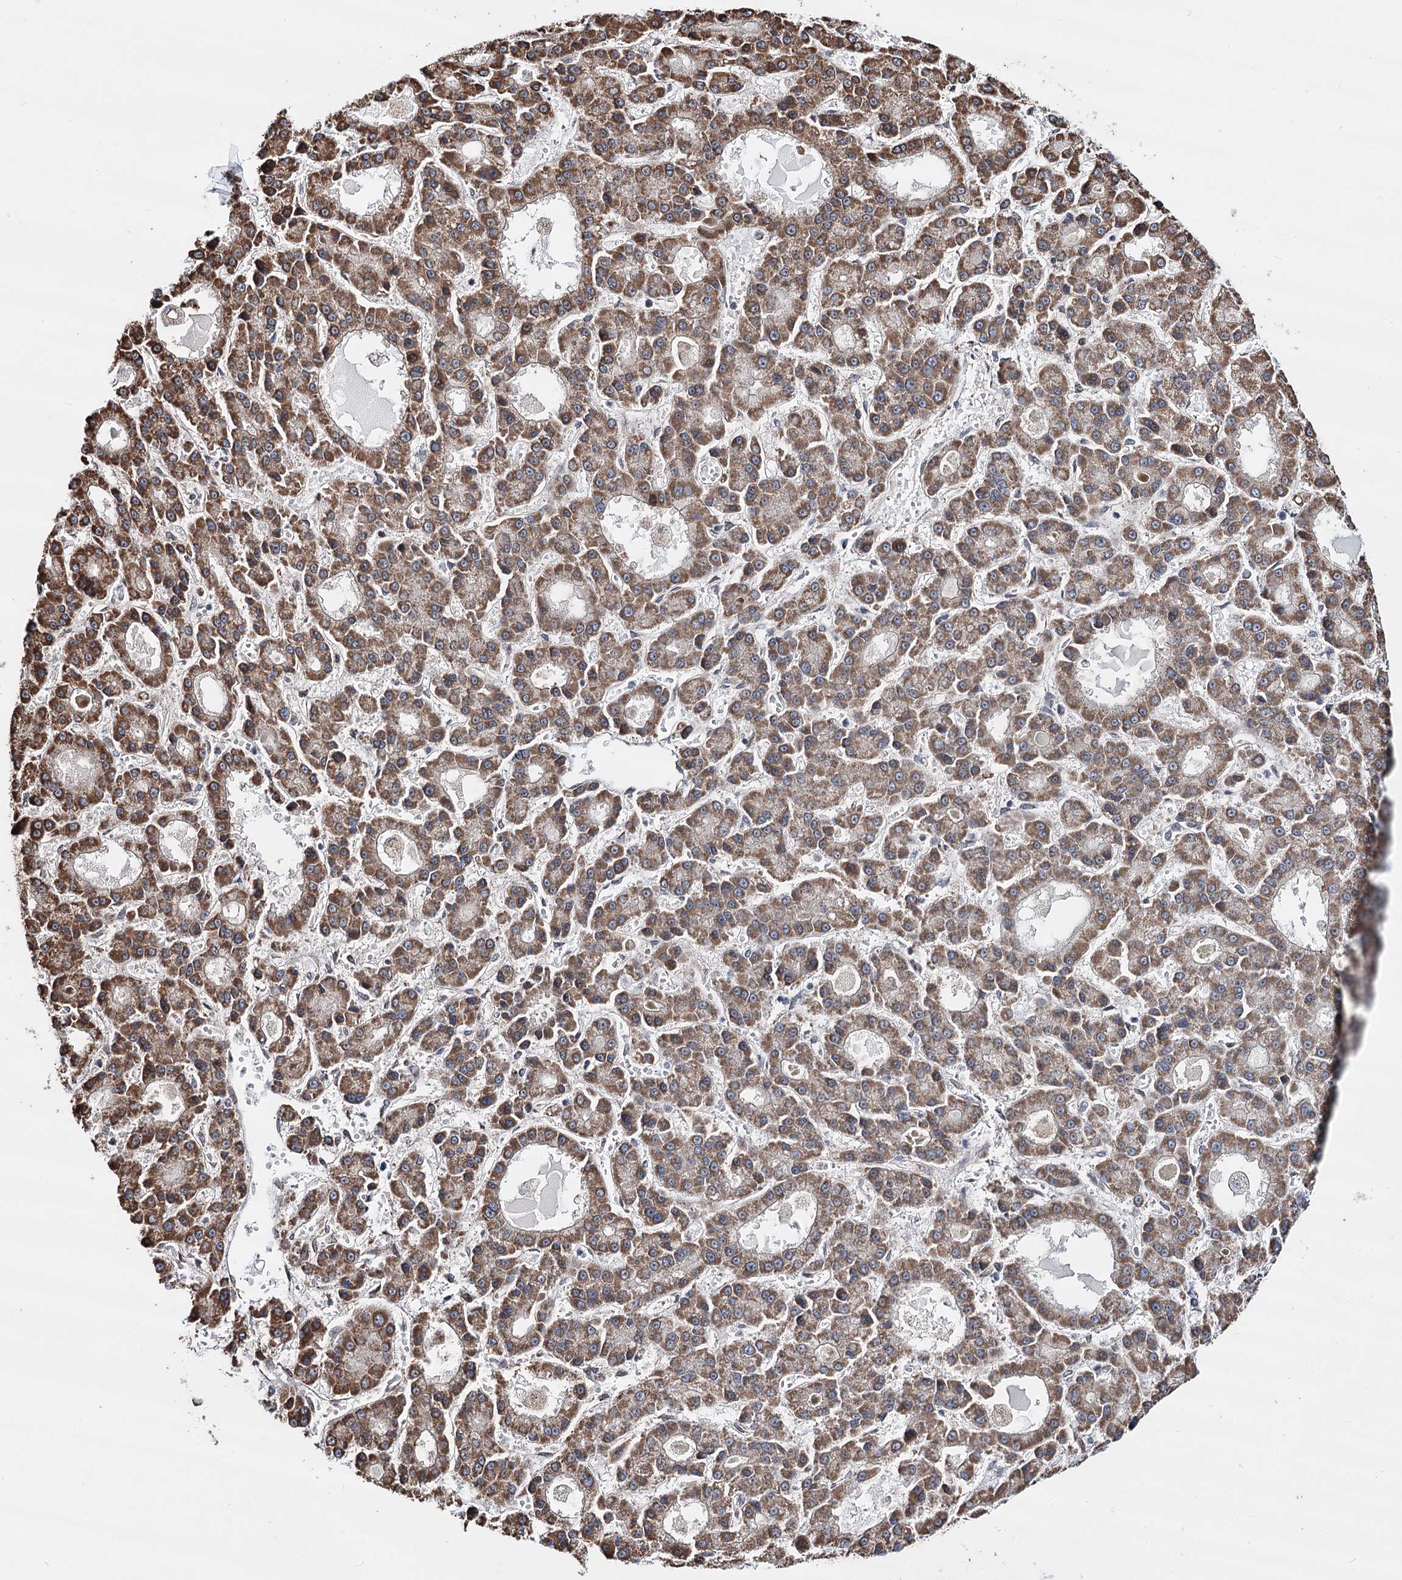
{"staining": {"intensity": "moderate", "quantity": ">75%", "location": "cytoplasmic/membranous"}, "tissue": "liver cancer", "cell_type": "Tumor cells", "image_type": "cancer", "snomed": [{"axis": "morphology", "description": "Carcinoma, Hepatocellular, NOS"}, {"axis": "topography", "description": "Liver"}], "caption": "The micrograph demonstrates staining of liver cancer, revealing moderate cytoplasmic/membranous protein expression (brown color) within tumor cells.", "gene": "CREB3L4", "patient": {"sex": "male", "age": 70}}